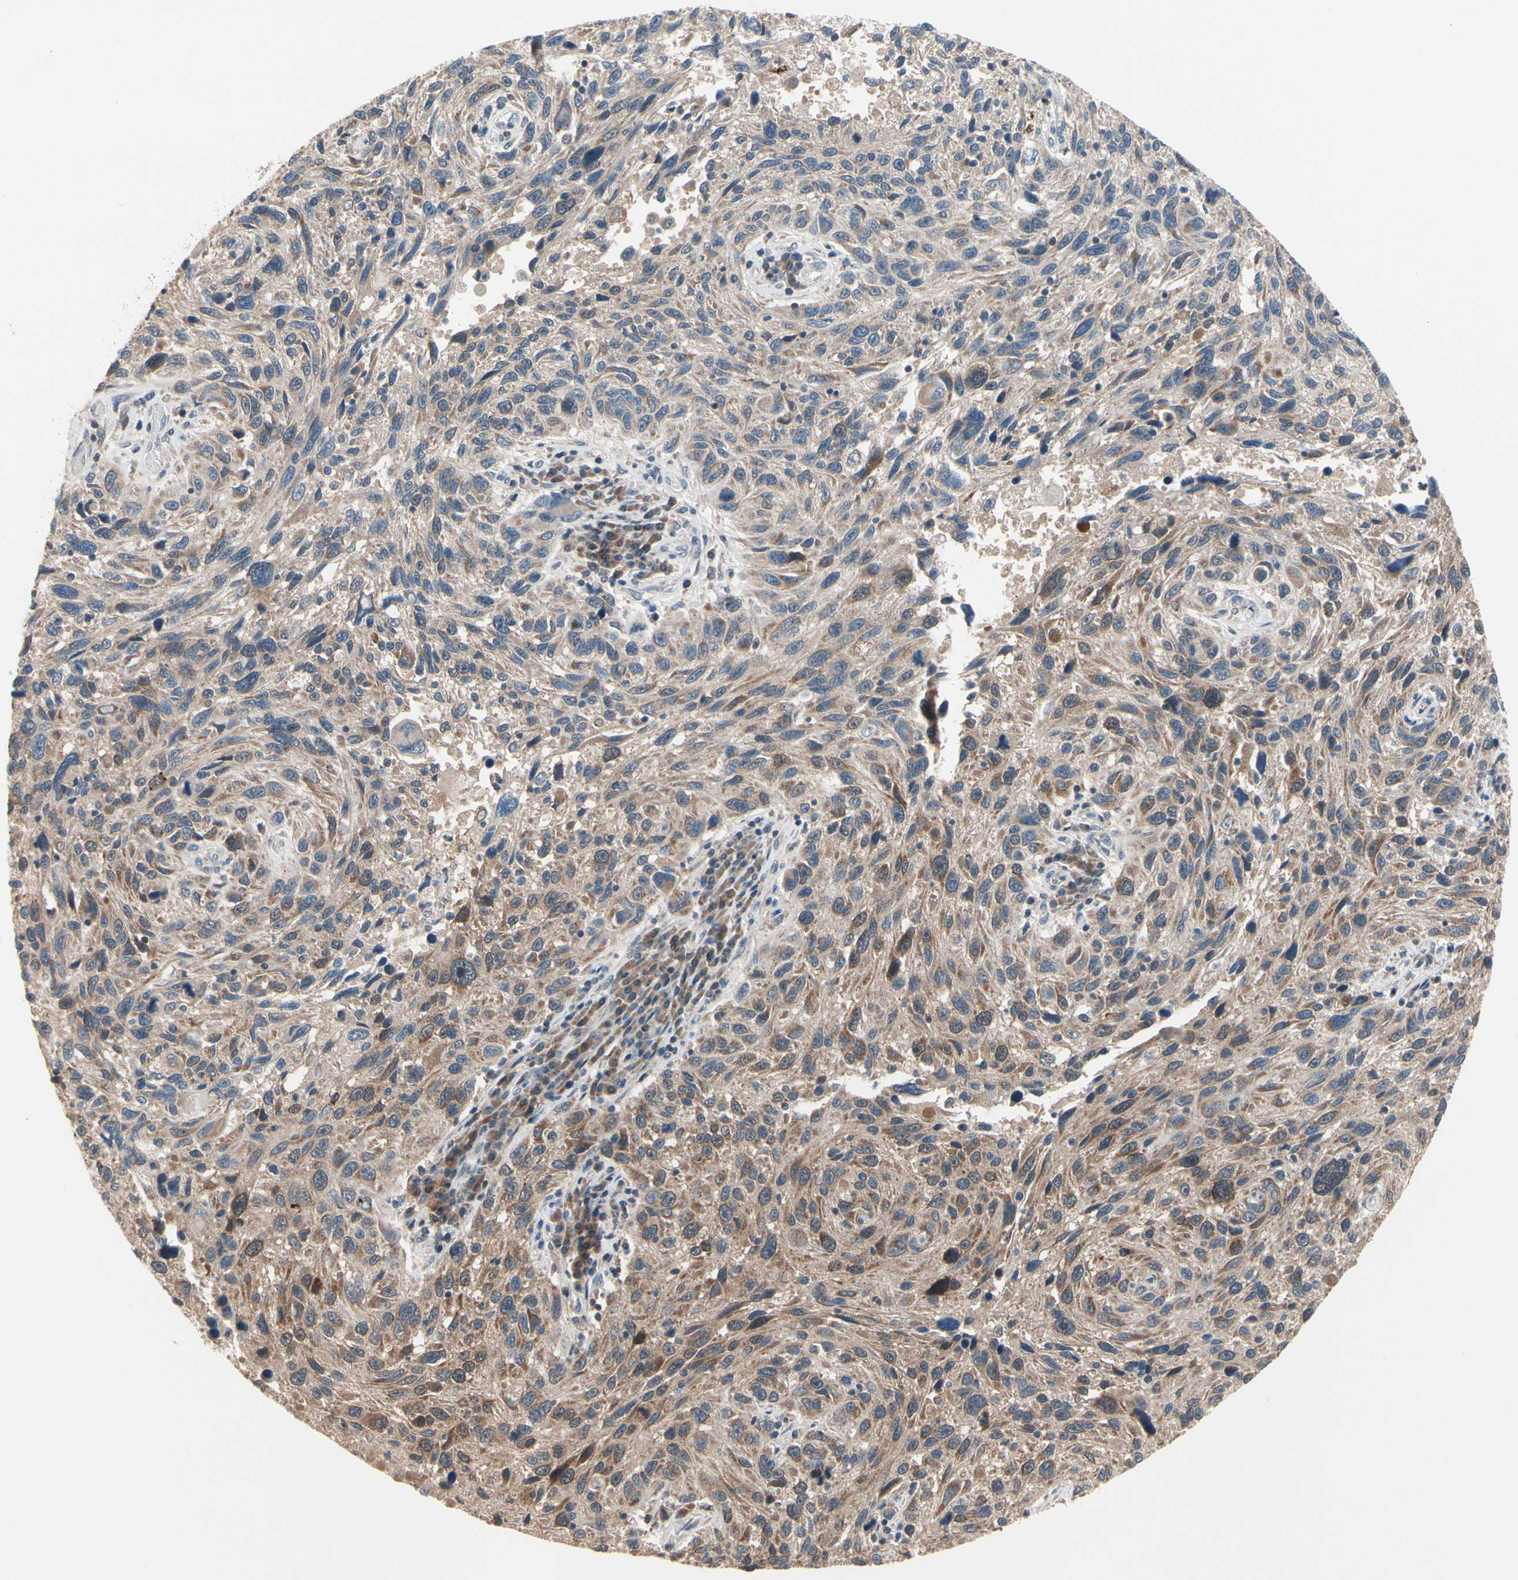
{"staining": {"intensity": "moderate", "quantity": "<25%", "location": "cytoplasmic/membranous"}, "tissue": "melanoma", "cell_type": "Tumor cells", "image_type": "cancer", "snomed": [{"axis": "morphology", "description": "Malignant melanoma, NOS"}, {"axis": "topography", "description": "Skin"}], "caption": "Immunohistochemistry photomicrograph of neoplastic tissue: human melanoma stained using IHC shows low levels of moderate protein expression localized specifically in the cytoplasmic/membranous of tumor cells, appearing as a cytoplasmic/membranous brown color.", "gene": "MTHFS", "patient": {"sex": "male", "age": 53}}